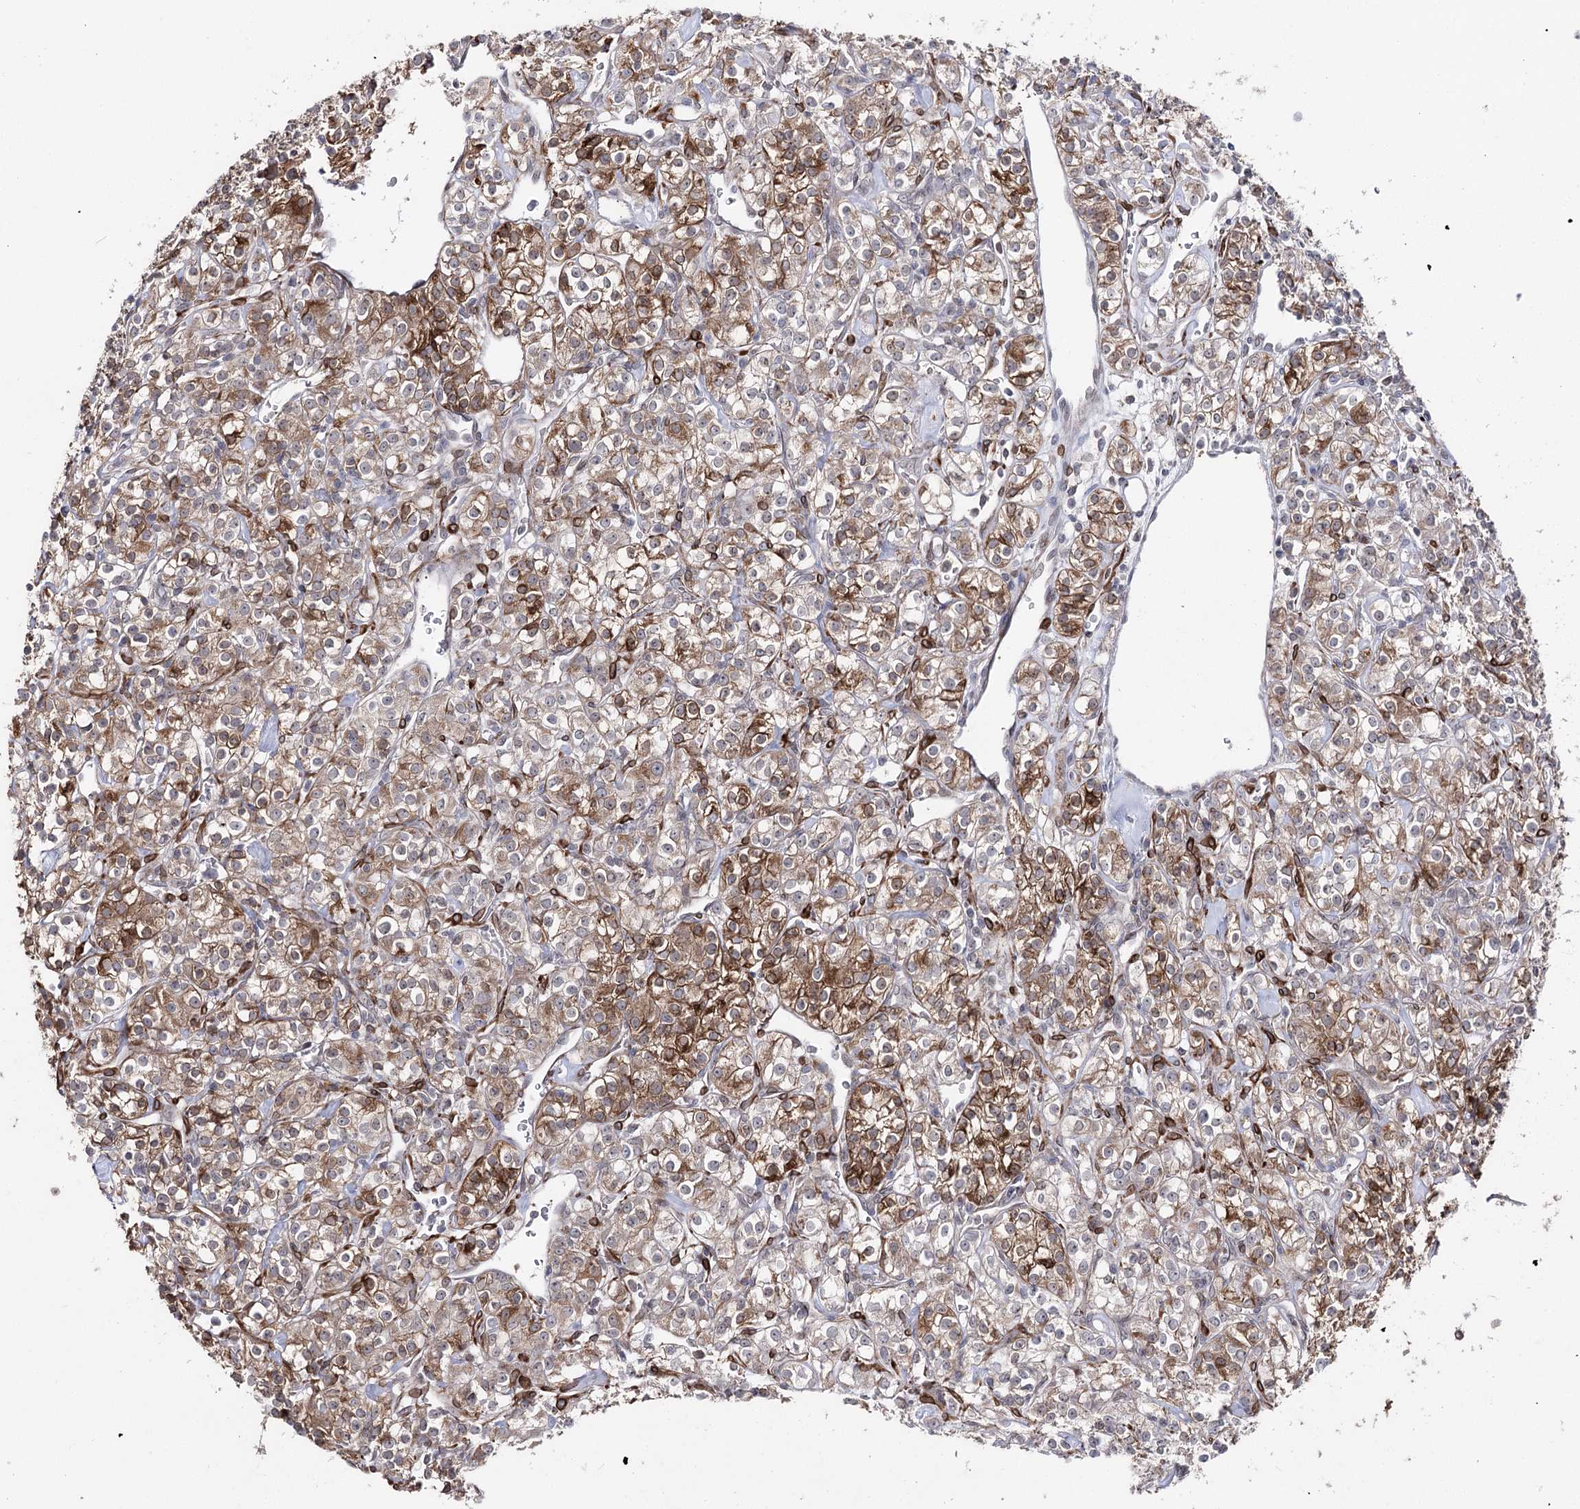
{"staining": {"intensity": "moderate", "quantity": ">75%", "location": "cytoplasmic/membranous"}, "tissue": "renal cancer", "cell_type": "Tumor cells", "image_type": "cancer", "snomed": [{"axis": "morphology", "description": "Adenocarcinoma, NOS"}, {"axis": "topography", "description": "Kidney"}], "caption": "Renal adenocarcinoma stained for a protein shows moderate cytoplasmic/membranous positivity in tumor cells.", "gene": "HSD11B2", "patient": {"sex": "male", "age": 77}}